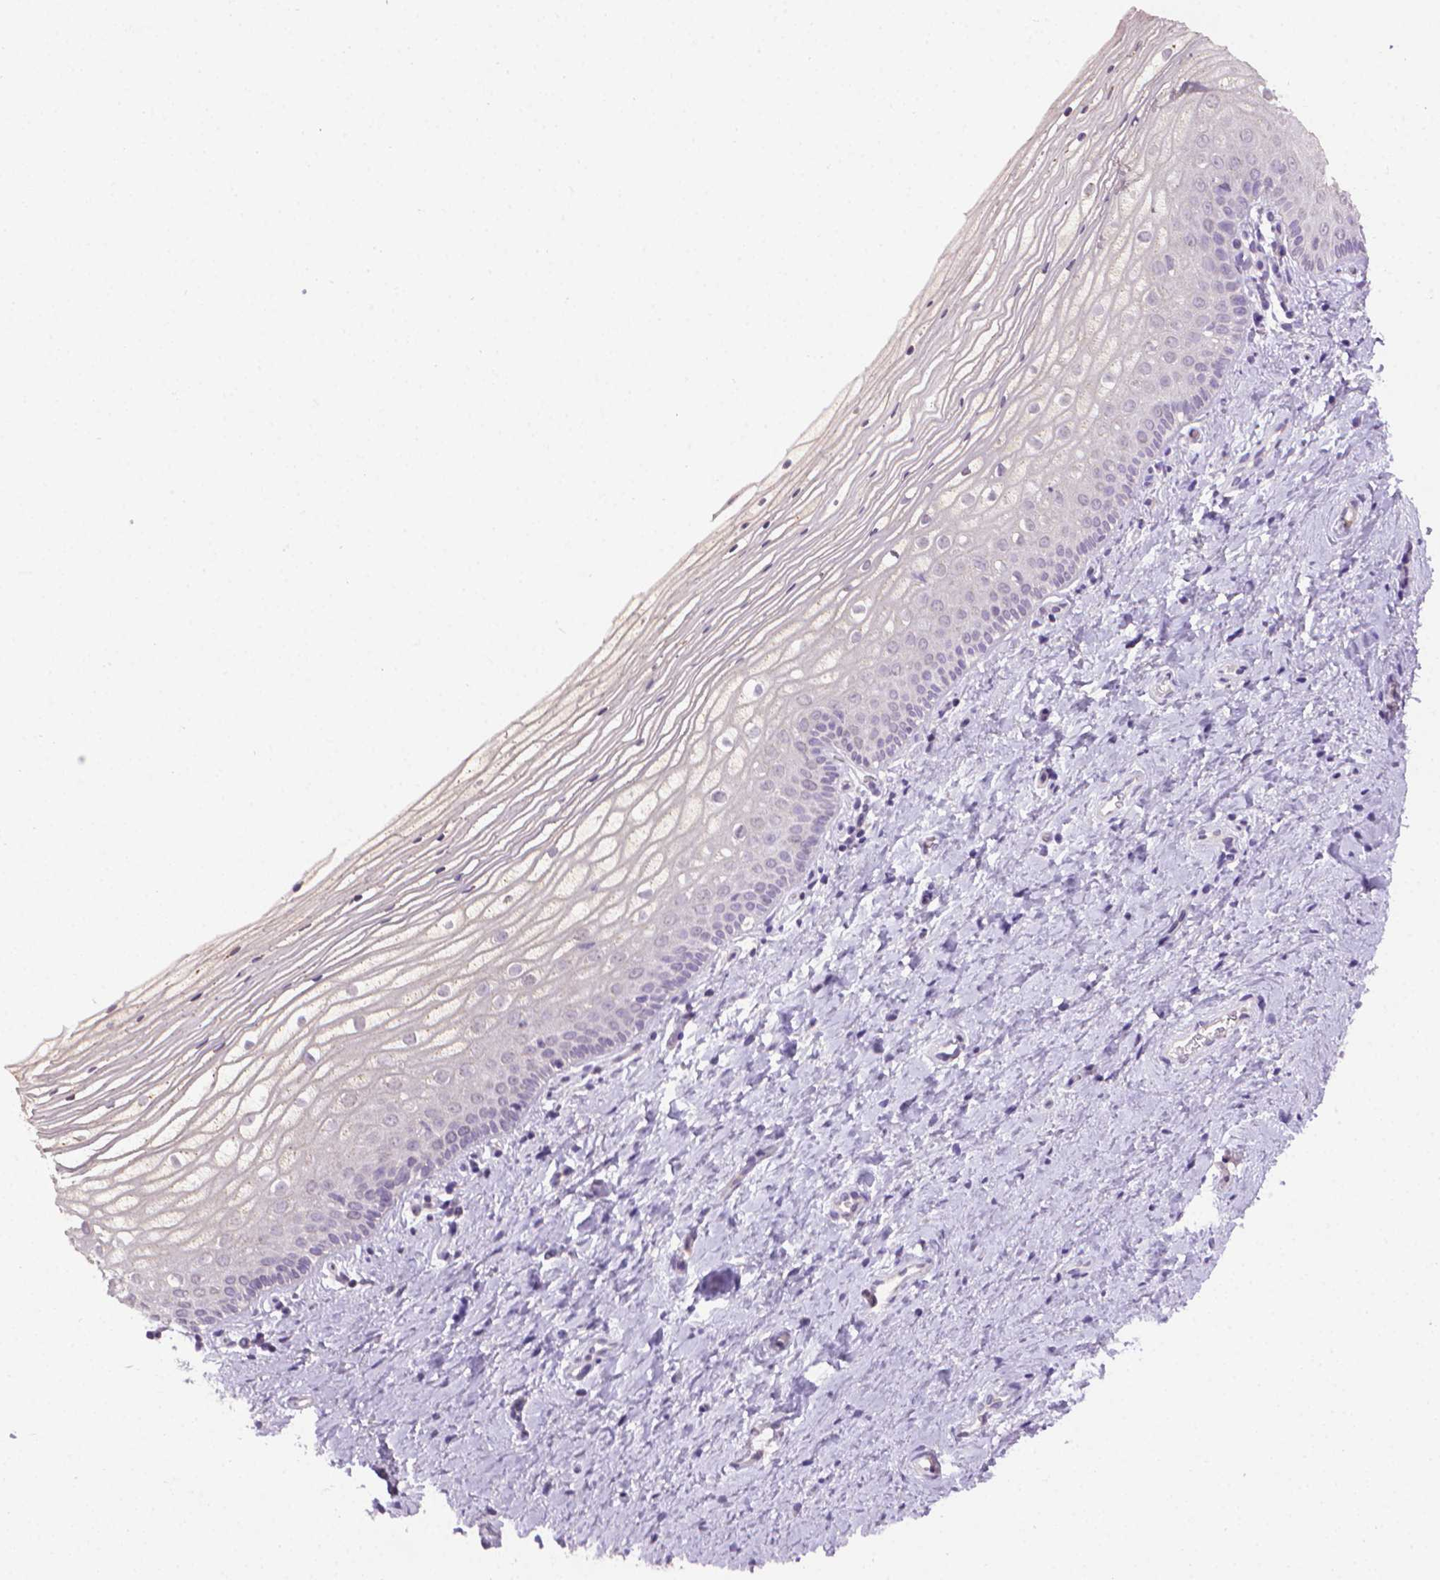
{"staining": {"intensity": "negative", "quantity": "none", "location": "none"}, "tissue": "vagina", "cell_type": "Squamous epithelial cells", "image_type": "normal", "snomed": [{"axis": "morphology", "description": "Normal tissue, NOS"}, {"axis": "topography", "description": "Vagina"}], "caption": "High power microscopy histopathology image of an IHC image of unremarkable vagina, revealing no significant expression in squamous epithelial cells. (DAB (3,3'-diaminobenzidine) immunohistochemistry (IHC) with hematoxylin counter stain).", "gene": "CDKN2D", "patient": {"sex": "female", "age": 39}}